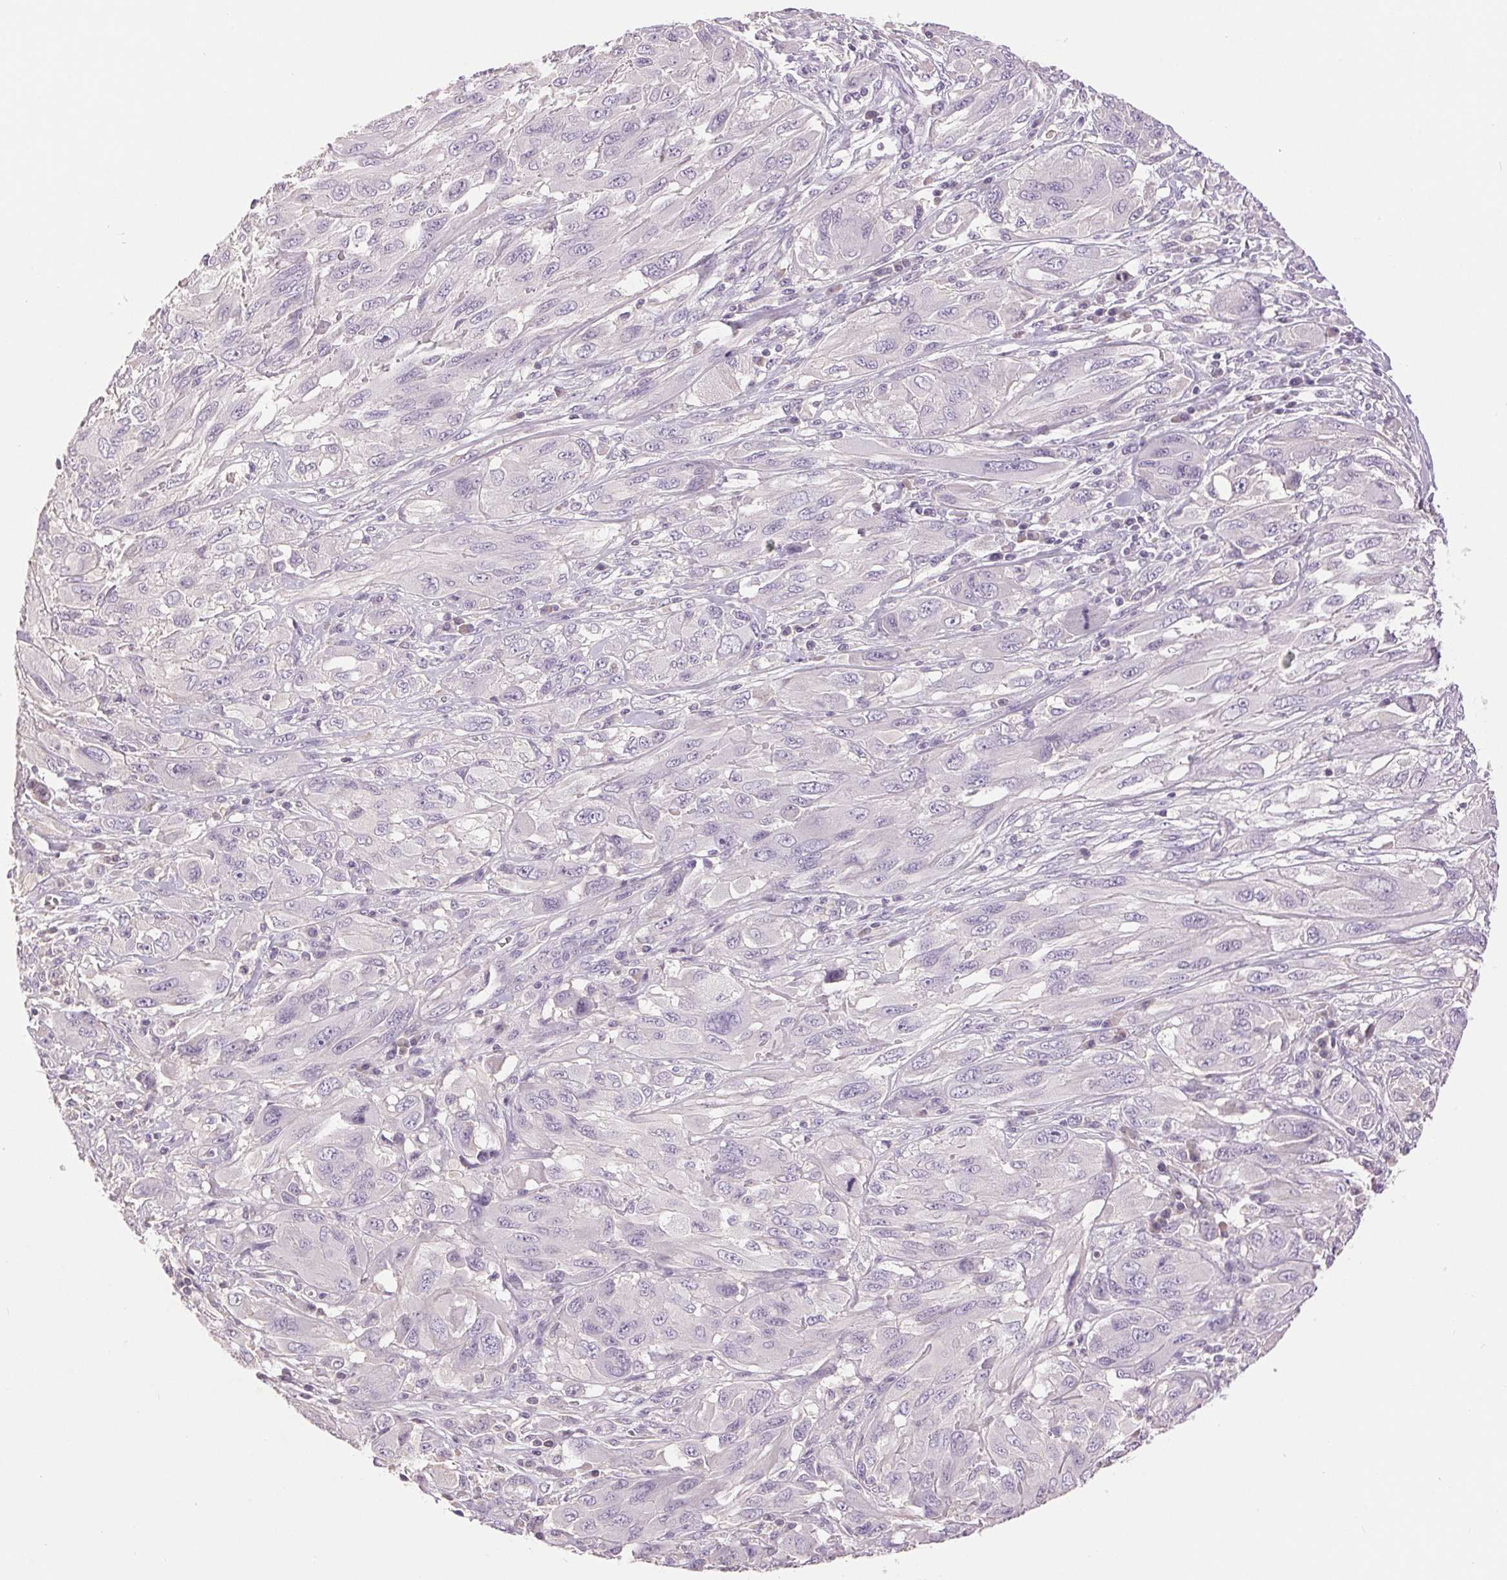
{"staining": {"intensity": "negative", "quantity": "none", "location": "none"}, "tissue": "melanoma", "cell_type": "Tumor cells", "image_type": "cancer", "snomed": [{"axis": "morphology", "description": "Malignant melanoma, NOS"}, {"axis": "topography", "description": "Skin"}], "caption": "DAB immunohistochemical staining of melanoma reveals no significant expression in tumor cells.", "gene": "FXYD4", "patient": {"sex": "female", "age": 91}}